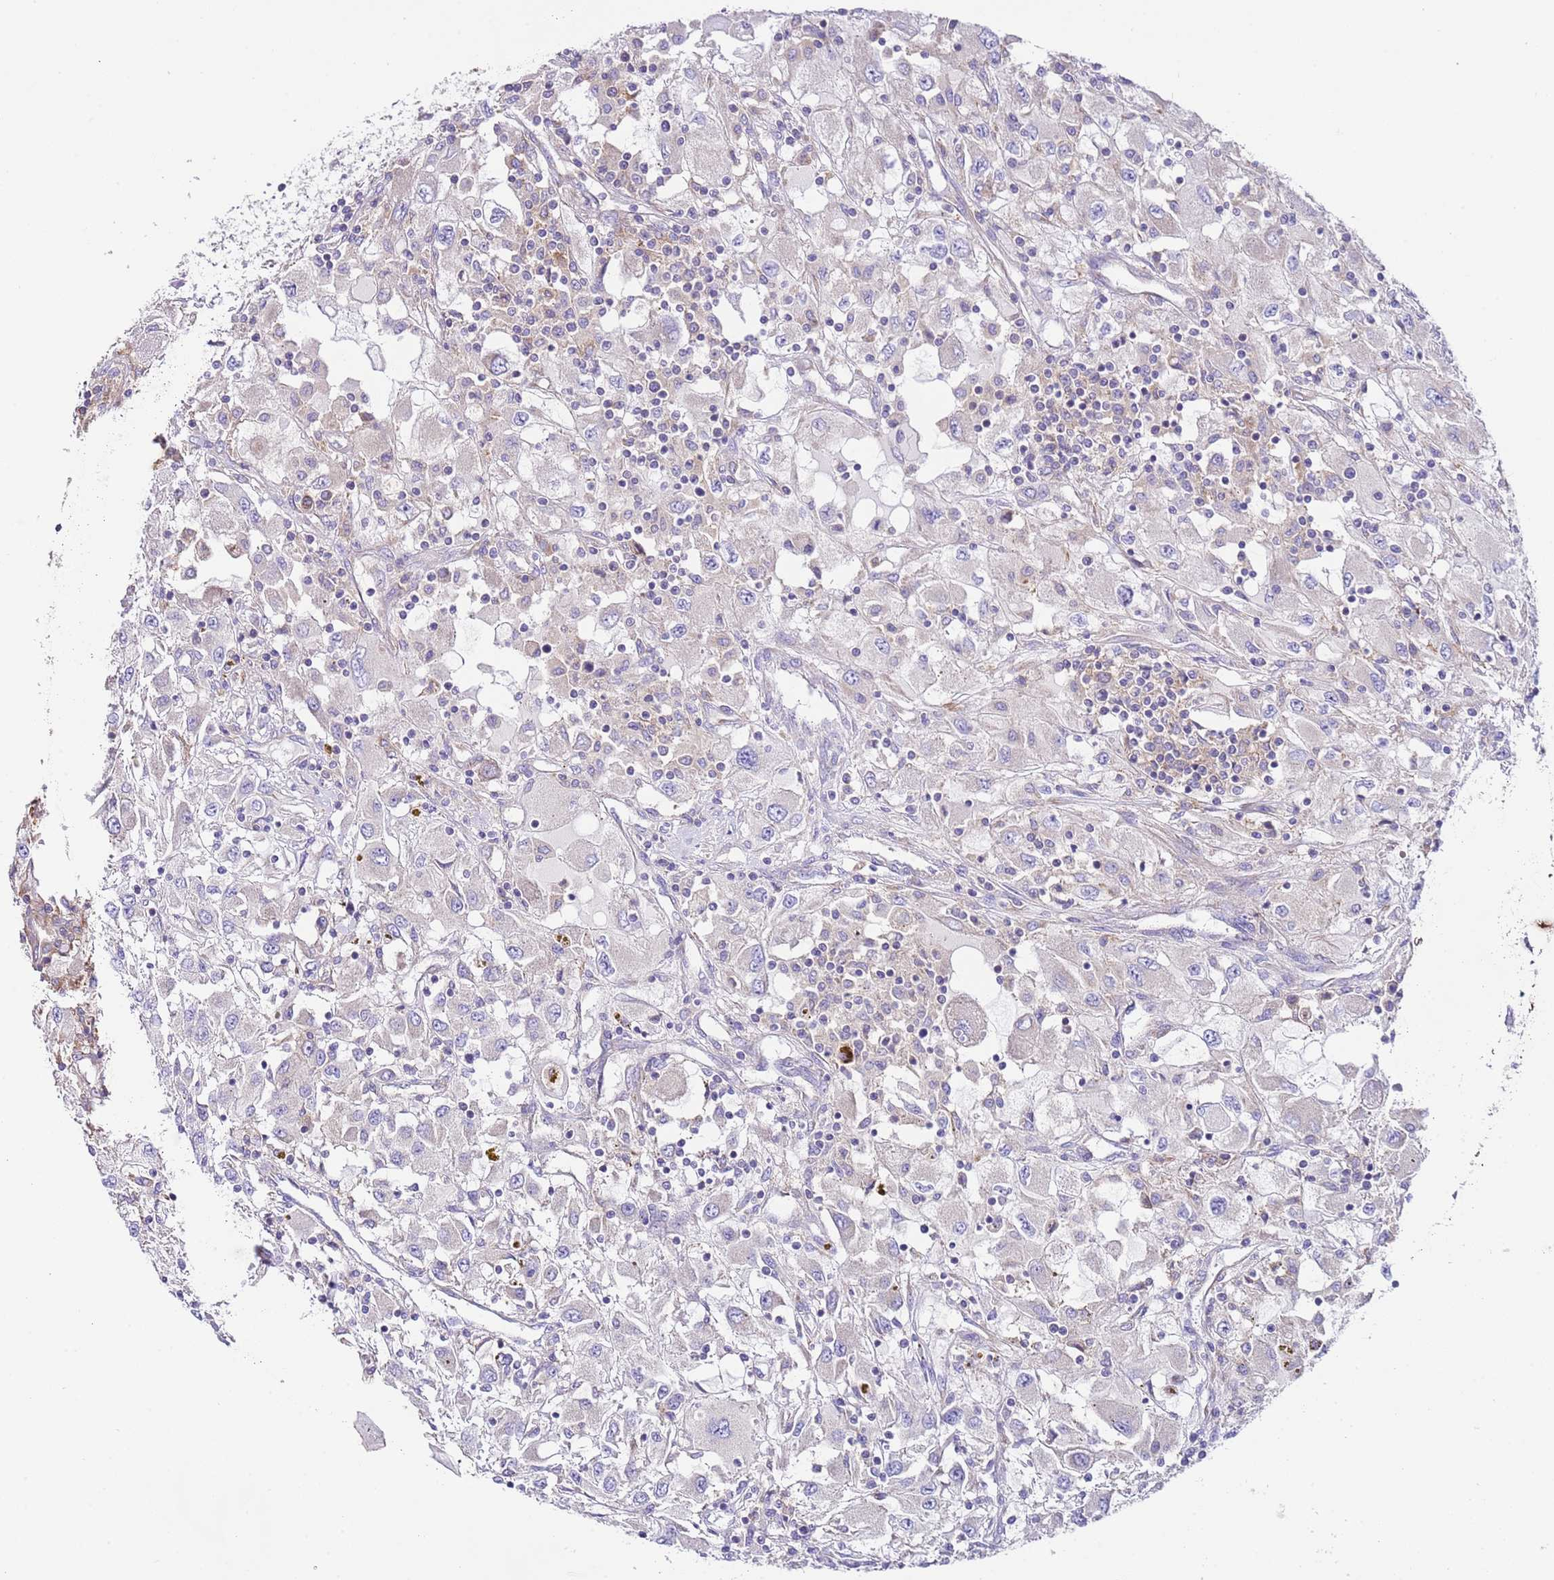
{"staining": {"intensity": "negative", "quantity": "none", "location": "none"}, "tissue": "renal cancer", "cell_type": "Tumor cells", "image_type": "cancer", "snomed": [{"axis": "morphology", "description": "Adenocarcinoma, NOS"}, {"axis": "topography", "description": "Kidney"}], "caption": "Renal cancer was stained to show a protein in brown. There is no significant positivity in tumor cells.", "gene": "RPS10", "patient": {"sex": "female", "age": 67}}